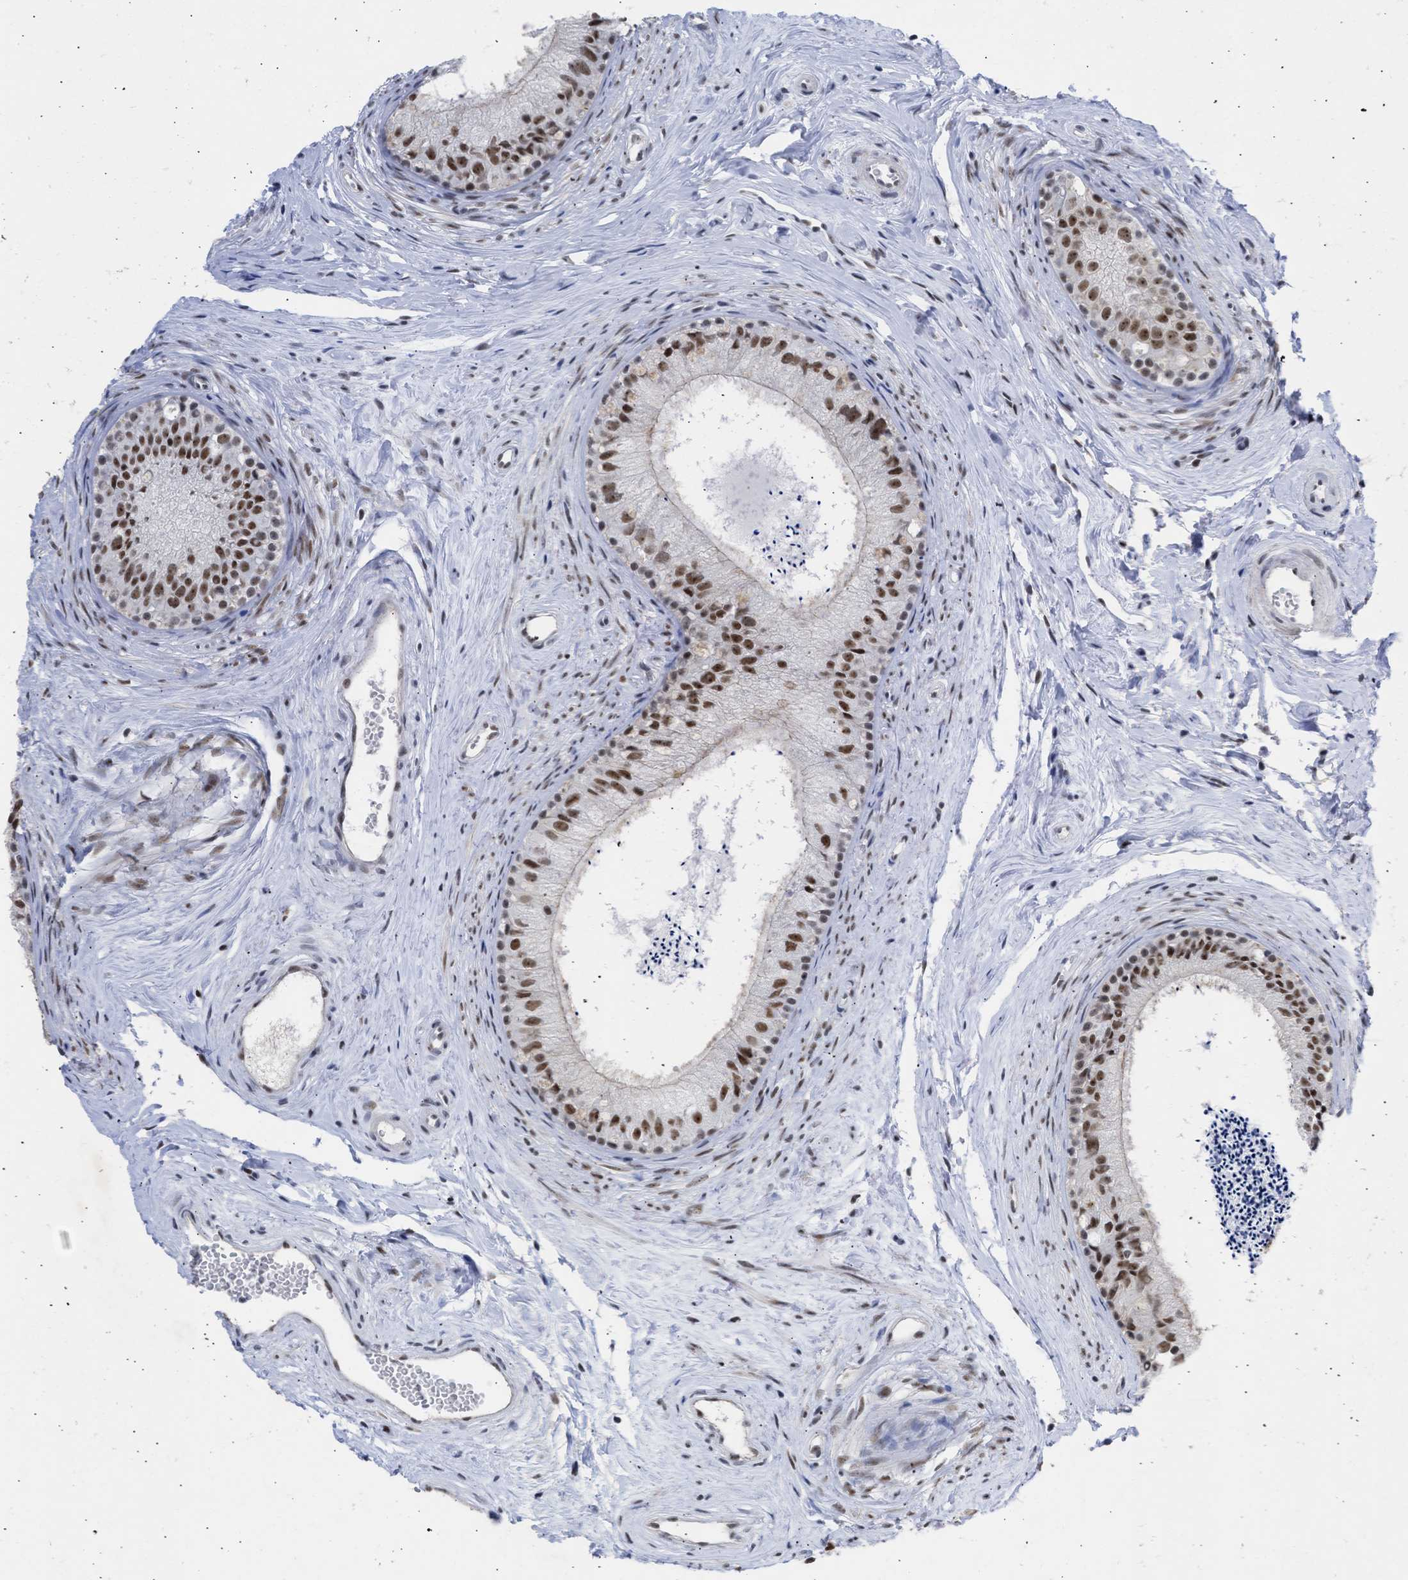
{"staining": {"intensity": "strong", "quantity": ">75%", "location": "cytoplasmic/membranous,nuclear"}, "tissue": "epididymis", "cell_type": "Glandular cells", "image_type": "normal", "snomed": [{"axis": "morphology", "description": "Normal tissue, NOS"}, {"axis": "topography", "description": "Epididymis"}], "caption": "Immunohistochemistry photomicrograph of normal epididymis: epididymis stained using IHC shows high levels of strong protein expression localized specifically in the cytoplasmic/membranous,nuclear of glandular cells, appearing as a cytoplasmic/membranous,nuclear brown color.", "gene": "DDX41", "patient": {"sex": "male", "age": 56}}